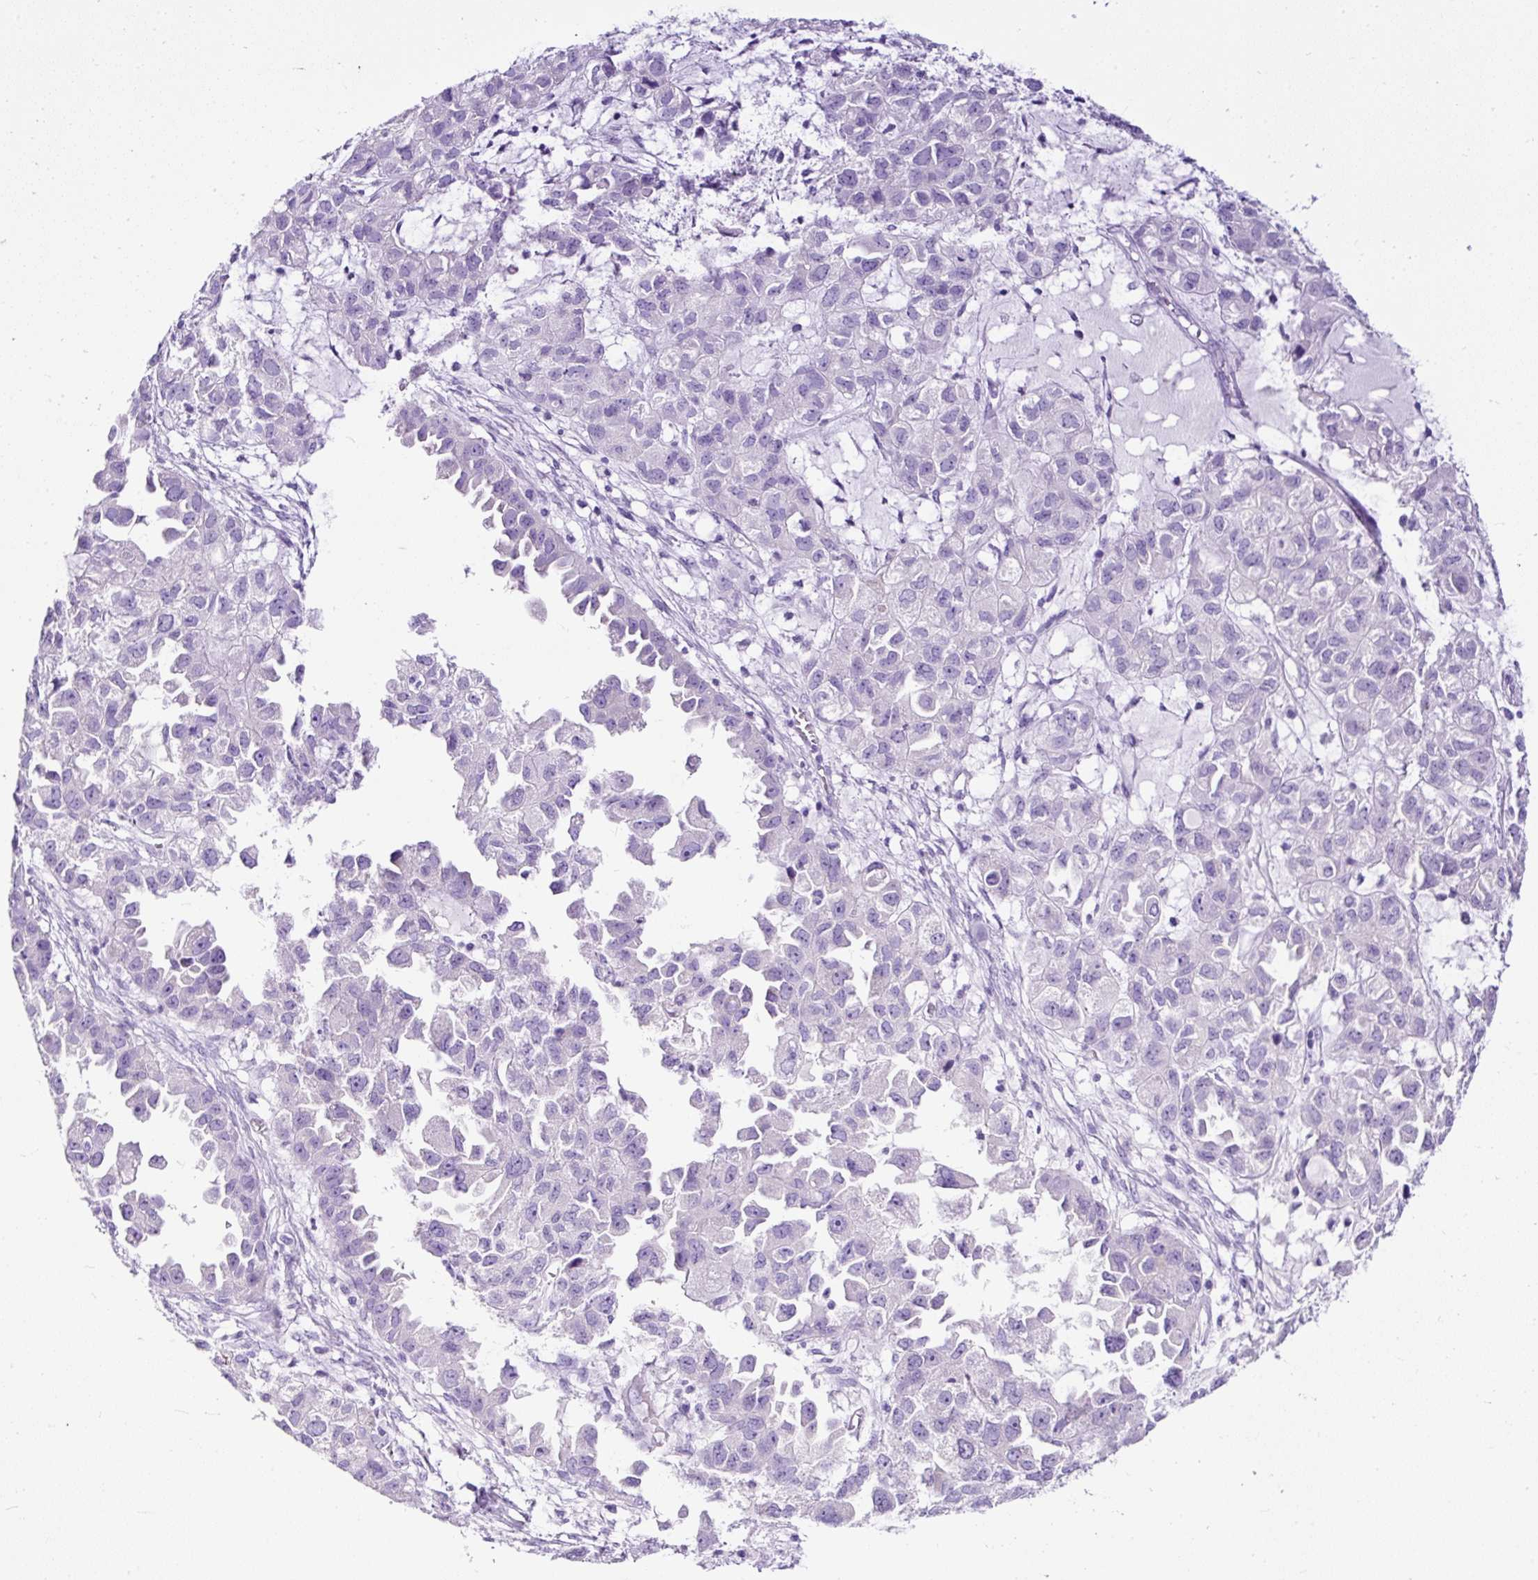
{"staining": {"intensity": "negative", "quantity": "none", "location": "none"}, "tissue": "ovarian cancer", "cell_type": "Tumor cells", "image_type": "cancer", "snomed": [{"axis": "morphology", "description": "Cystadenocarcinoma, serous, NOS"}, {"axis": "topography", "description": "Ovary"}], "caption": "IHC image of neoplastic tissue: human ovarian cancer stained with DAB (3,3'-diaminobenzidine) demonstrates no significant protein positivity in tumor cells.", "gene": "STOX2", "patient": {"sex": "female", "age": 84}}